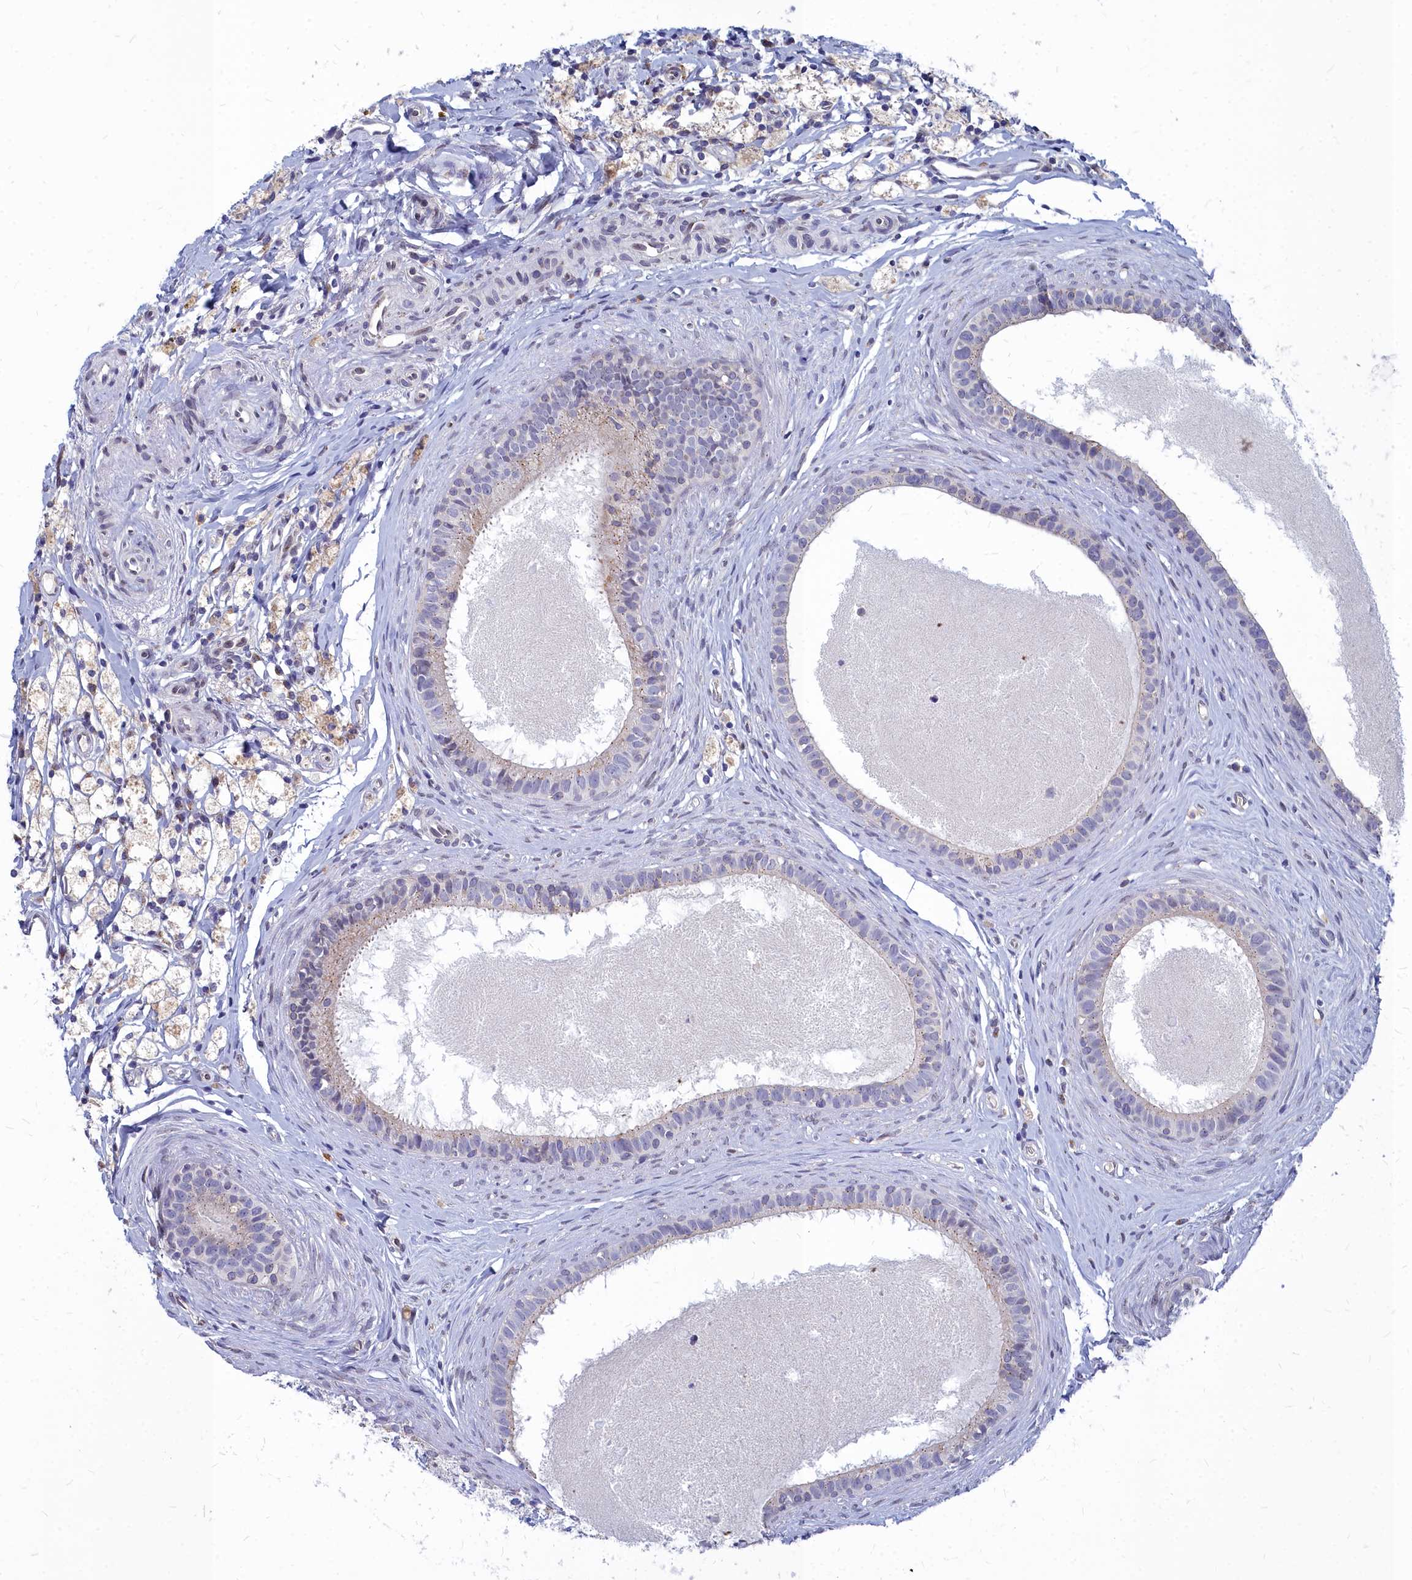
{"staining": {"intensity": "weak", "quantity": "25%-75%", "location": "cytoplasmic/membranous"}, "tissue": "epididymis", "cell_type": "Glandular cells", "image_type": "normal", "snomed": [{"axis": "morphology", "description": "Normal tissue, NOS"}, {"axis": "topography", "description": "Epididymis"}], "caption": "Protein staining reveals weak cytoplasmic/membranous positivity in approximately 25%-75% of glandular cells in unremarkable epididymis.", "gene": "NOXA1", "patient": {"sex": "male", "age": 80}}